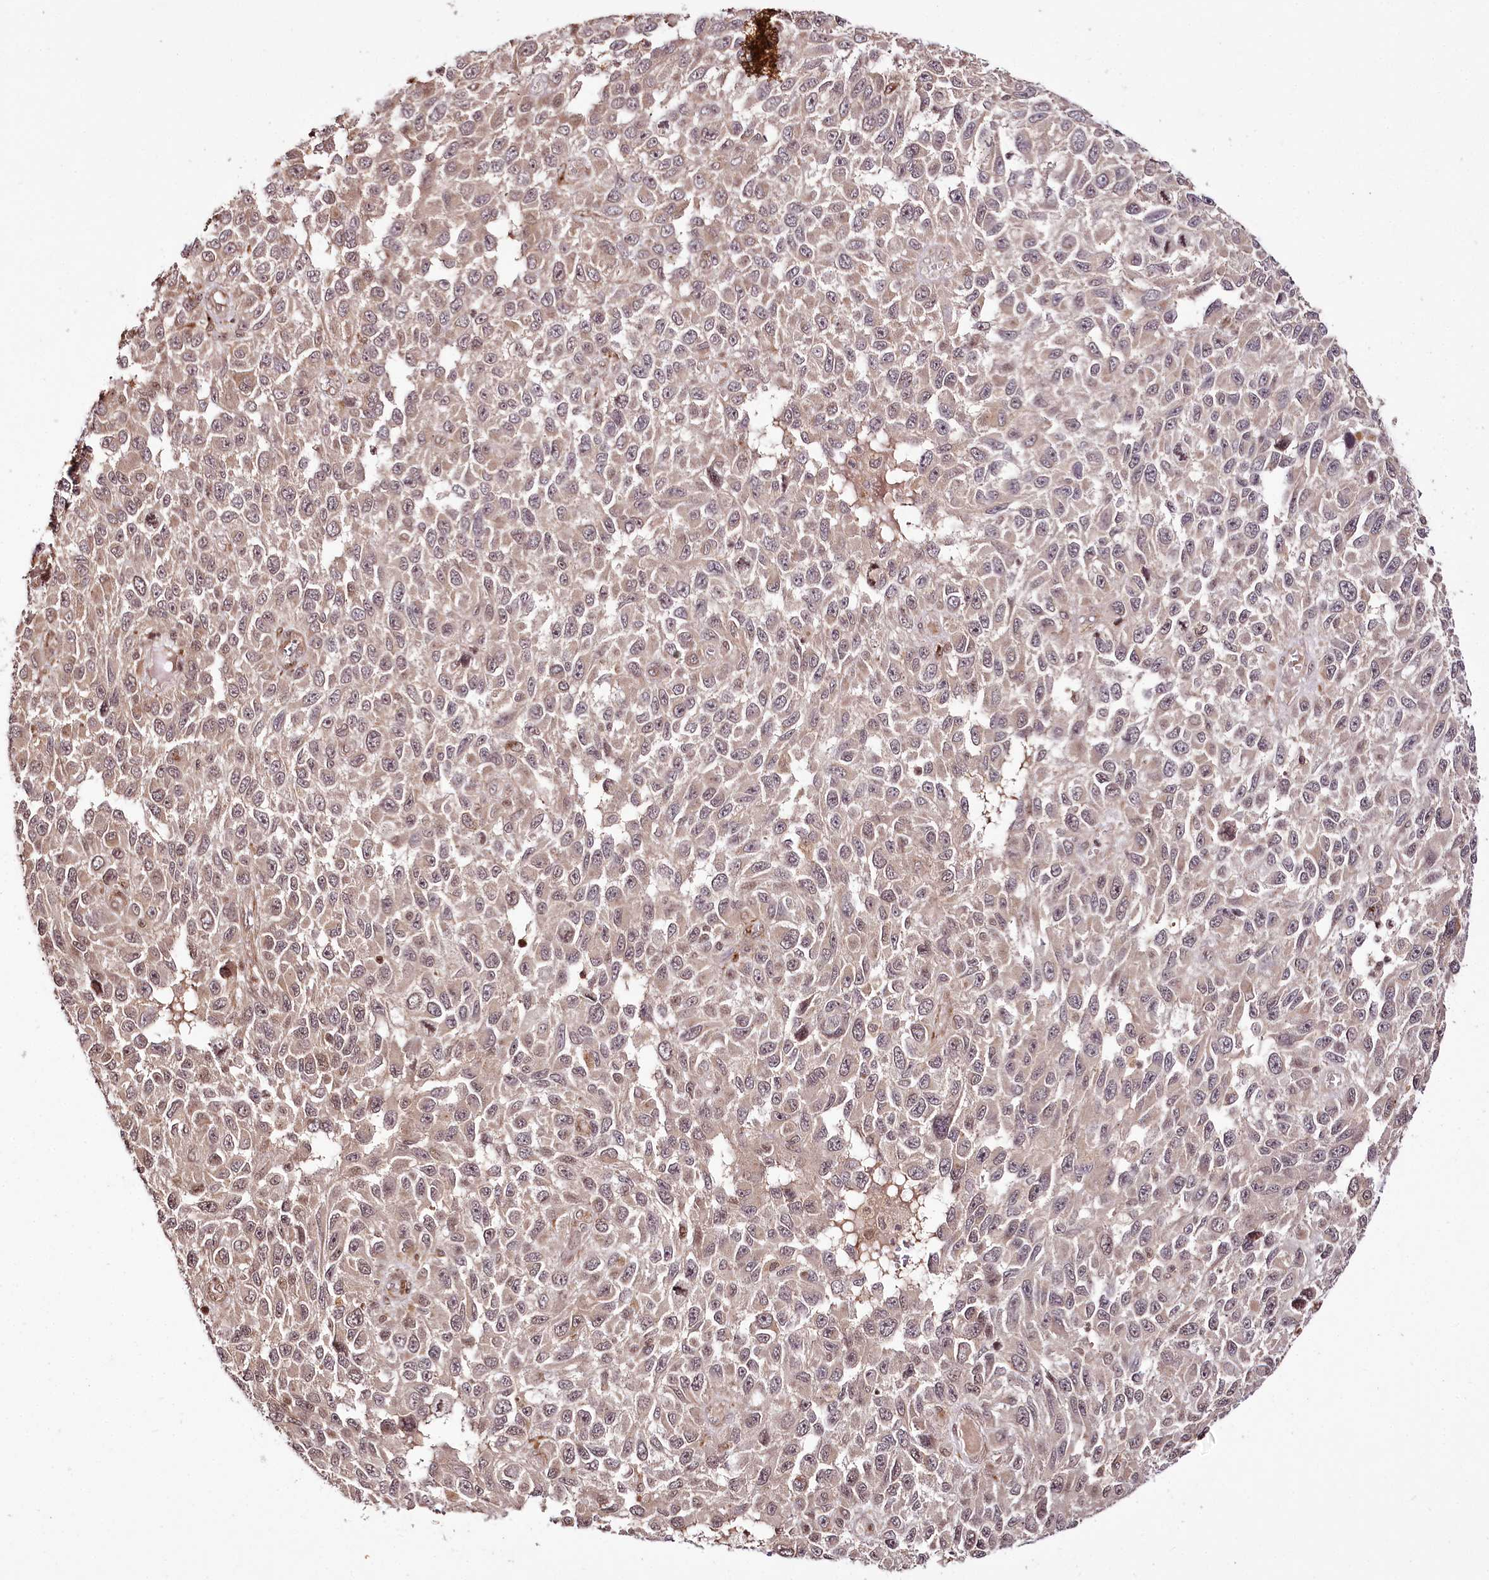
{"staining": {"intensity": "weak", "quantity": ">75%", "location": "cytoplasmic/membranous,nuclear"}, "tissue": "melanoma", "cell_type": "Tumor cells", "image_type": "cancer", "snomed": [{"axis": "morphology", "description": "Normal tissue, NOS"}, {"axis": "morphology", "description": "Malignant melanoma, NOS"}, {"axis": "topography", "description": "Skin"}], "caption": "A micrograph of malignant melanoma stained for a protein shows weak cytoplasmic/membranous and nuclear brown staining in tumor cells.", "gene": "HOXC8", "patient": {"sex": "female", "age": 96}}